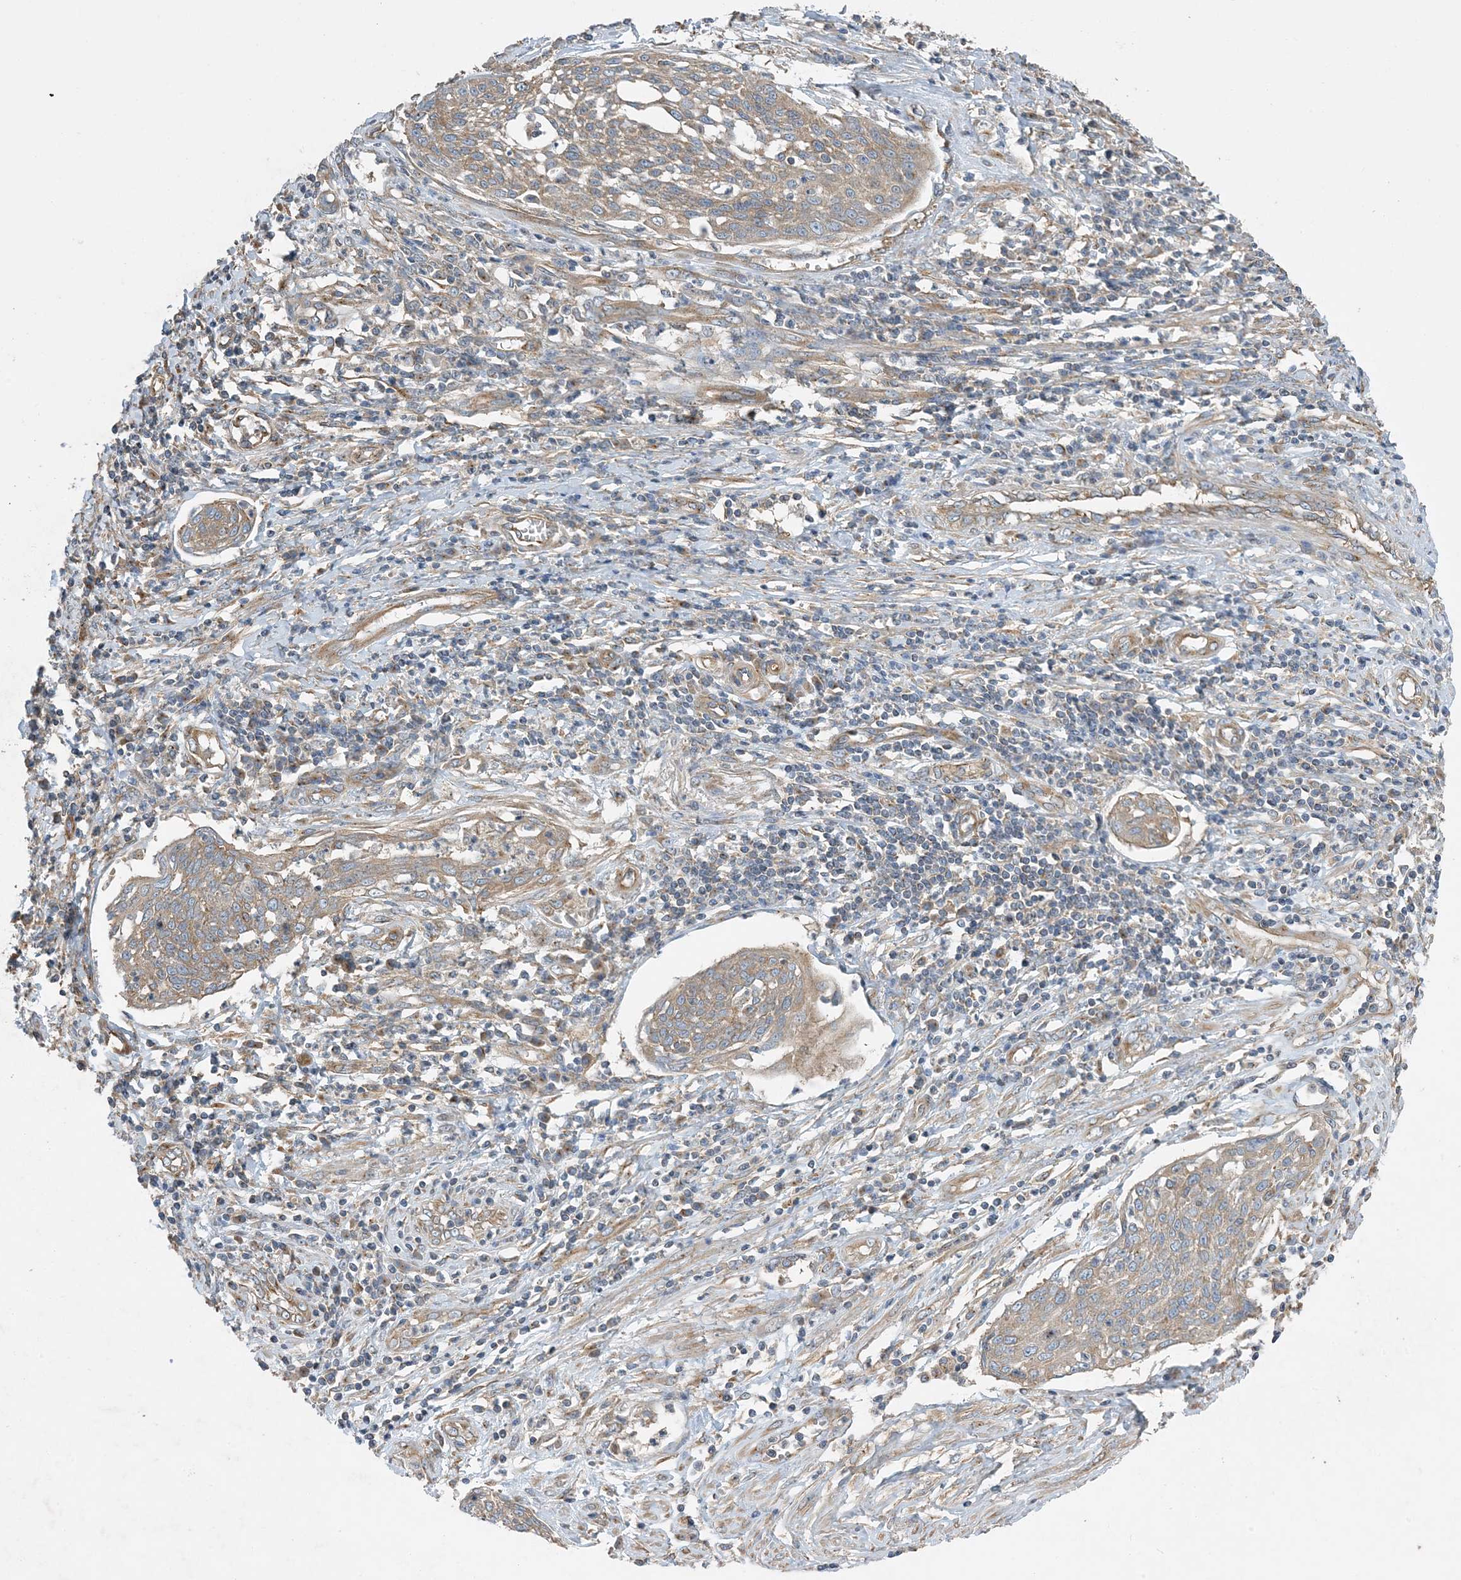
{"staining": {"intensity": "weak", "quantity": ">75%", "location": "cytoplasmic/membranous"}, "tissue": "cervical cancer", "cell_type": "Tumor cells", "image_type": "cancer", "snomed": [{"axis": "morphology", "description": "Squamous cell carcinoma, NOS"}, {"axis": "topography", "description": "Cervix"}], "caption": "Immunohistochemical staining of cervical cancer displays low levels of weak cytoplasmic/membranous staining in about >75% of tumor cells. (brown staining indicates protein expression, while blue staining denotes nuclei).", "gene": "SIDT1", "patient": {"sex": "female", "age": 34}}